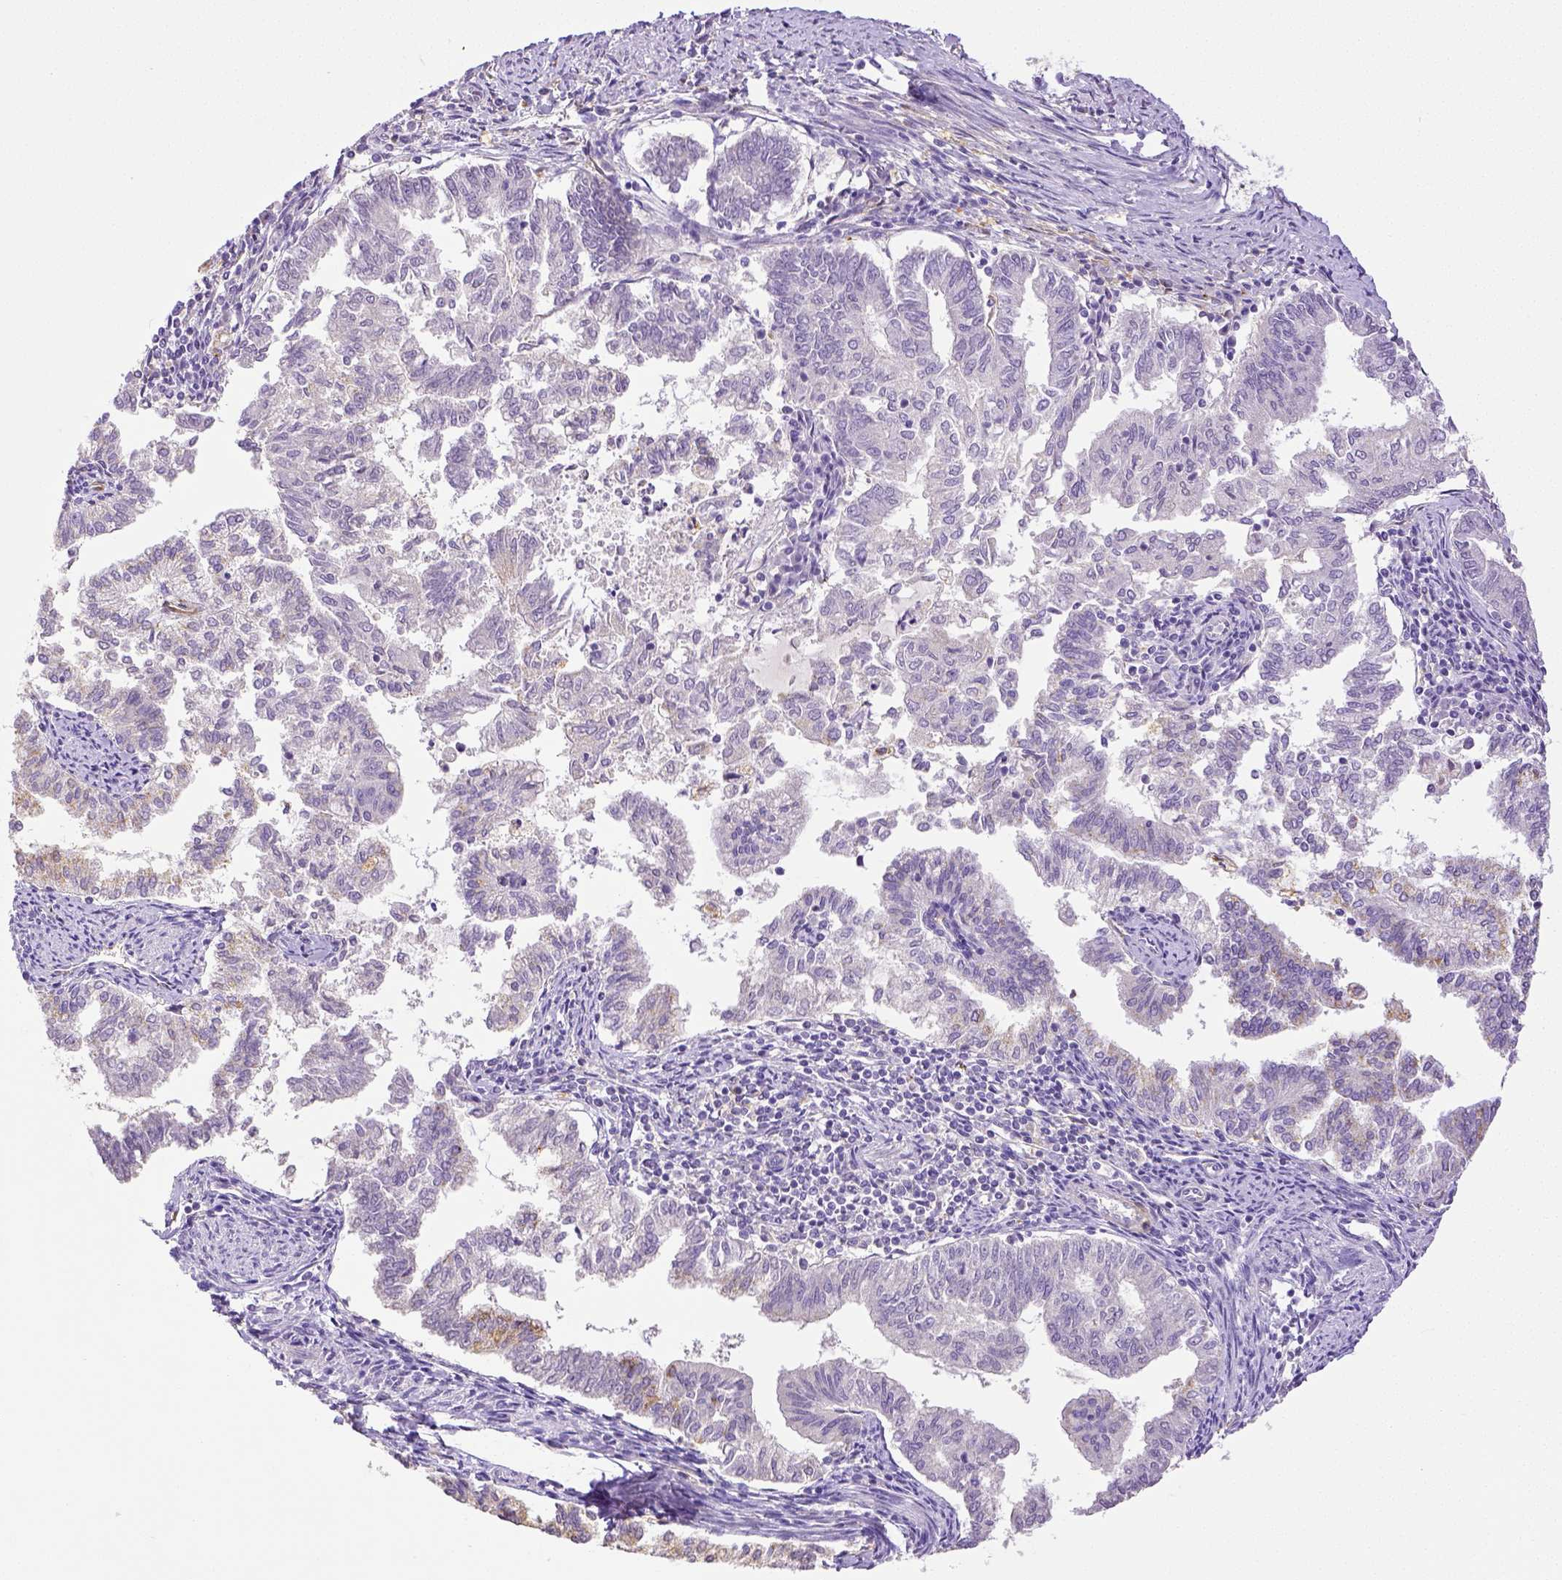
{"staining": {"intensity": "negative", "quantity": "none", "location": "none"}, "tissue": "endometrial cancer", "cell_type": "Tumor cells", "image_type": "cancer", "snomed": [{"axis": "morphology", "description": "Adenocarcinoma, NOS"}, {"axis": "topography", "description": "Endometrium"}], "caption": "This is an immunohistochemistry (IHC) micrograph of human endometrial cancer (adenocarcinoma). There is no expression in tumor cells.", "gene": "THY1", "patient": {"sex": "female", "age": 79}}